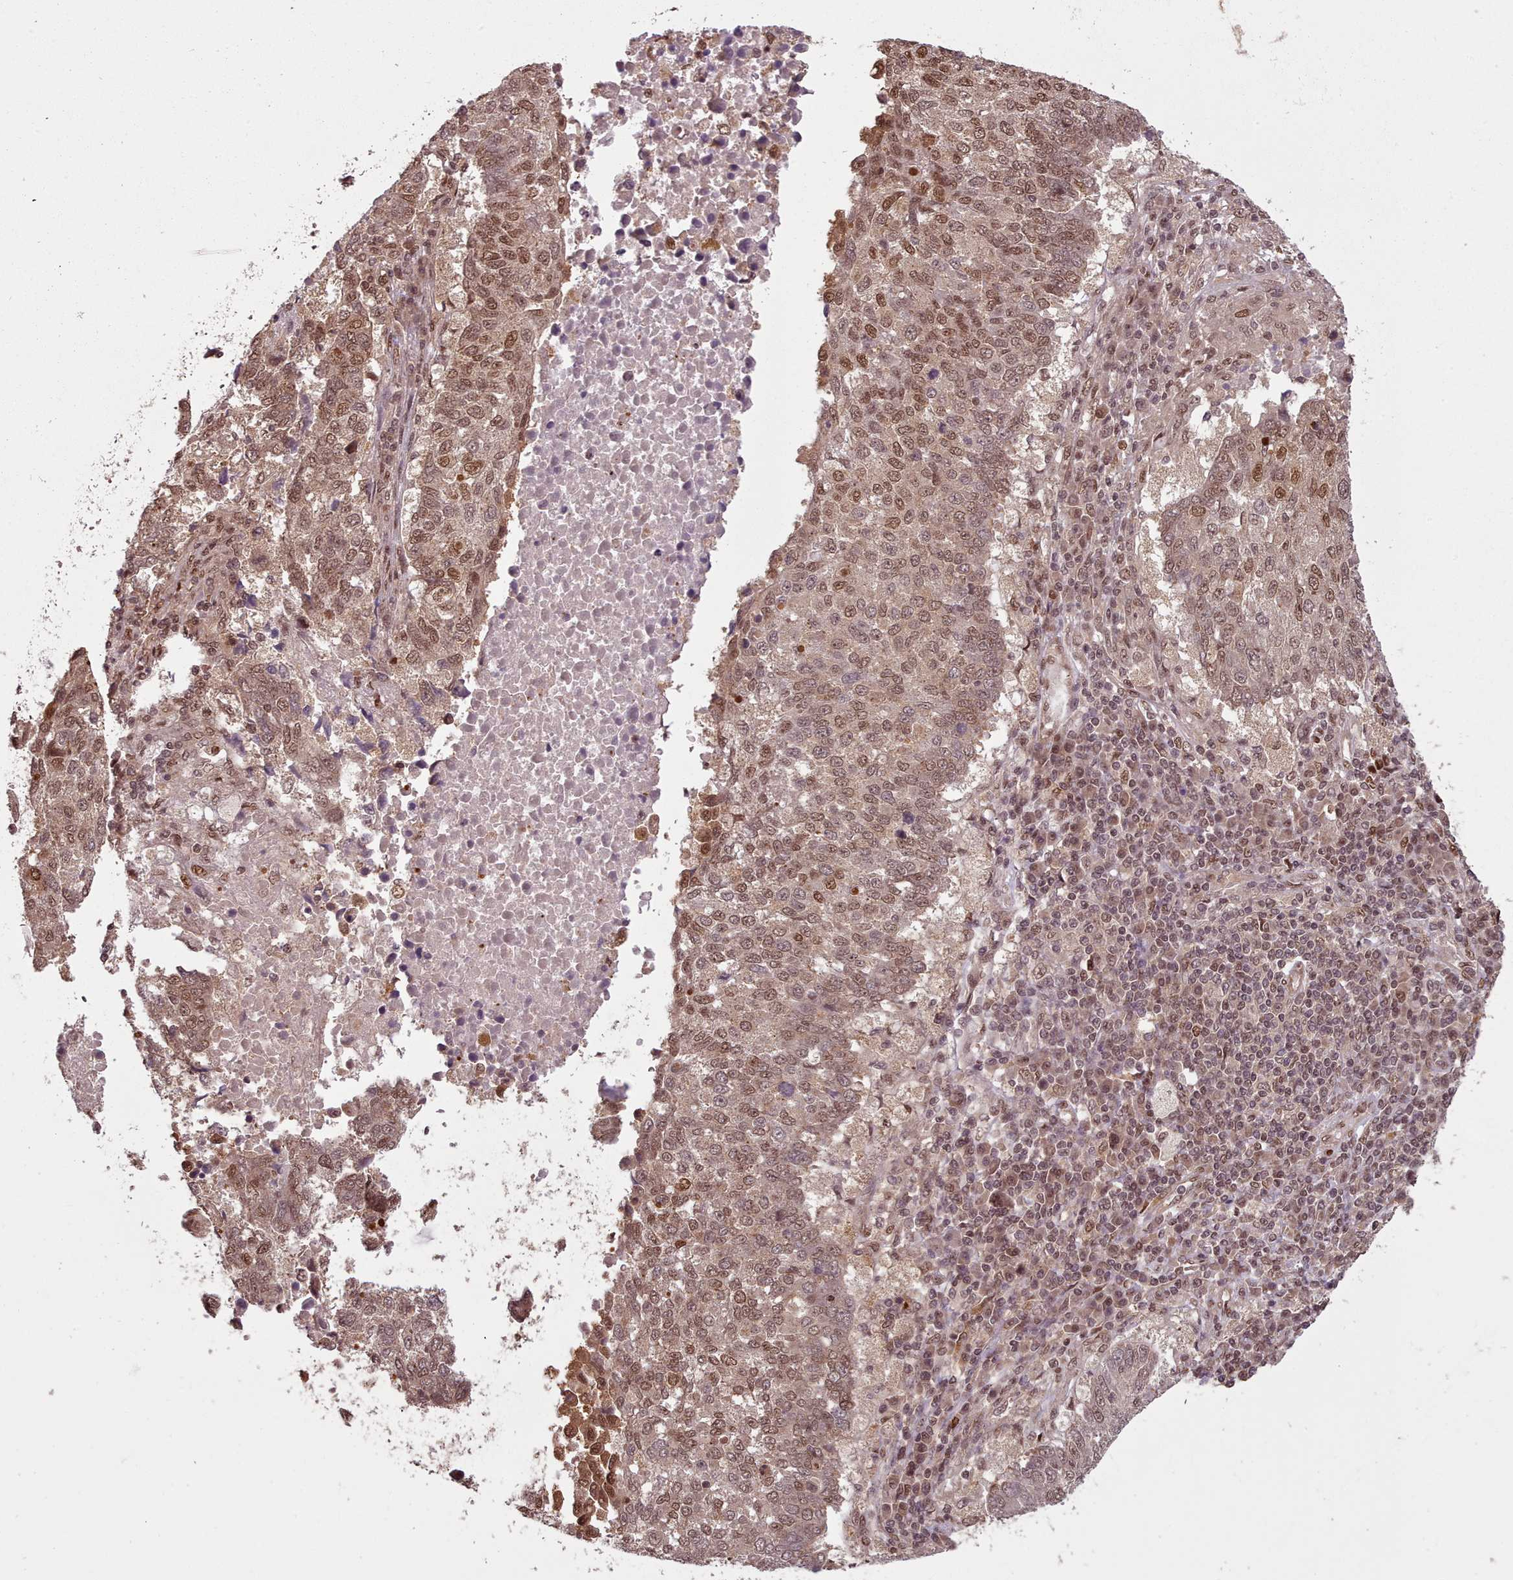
{"staining": {"intensity": "moderate", "quantity": ">75%", "location": "nuclear"}, "tissue": "lung cancer", "cell_type": "Tumor cells", "image_type": "cancer", "snomed": [{"axis": "morphology", "description": "Squamous cell carcinoma, NOS"}, {"axis": "topography", "description": "Lung"}], "caption": "This is an image of IHC staining of lung squamous cell carcinoma, which shows moderate expression in the nuclear of tumor cells.", "gene": "RPS27A", "patient": {"sex": "male", "age": 73}}